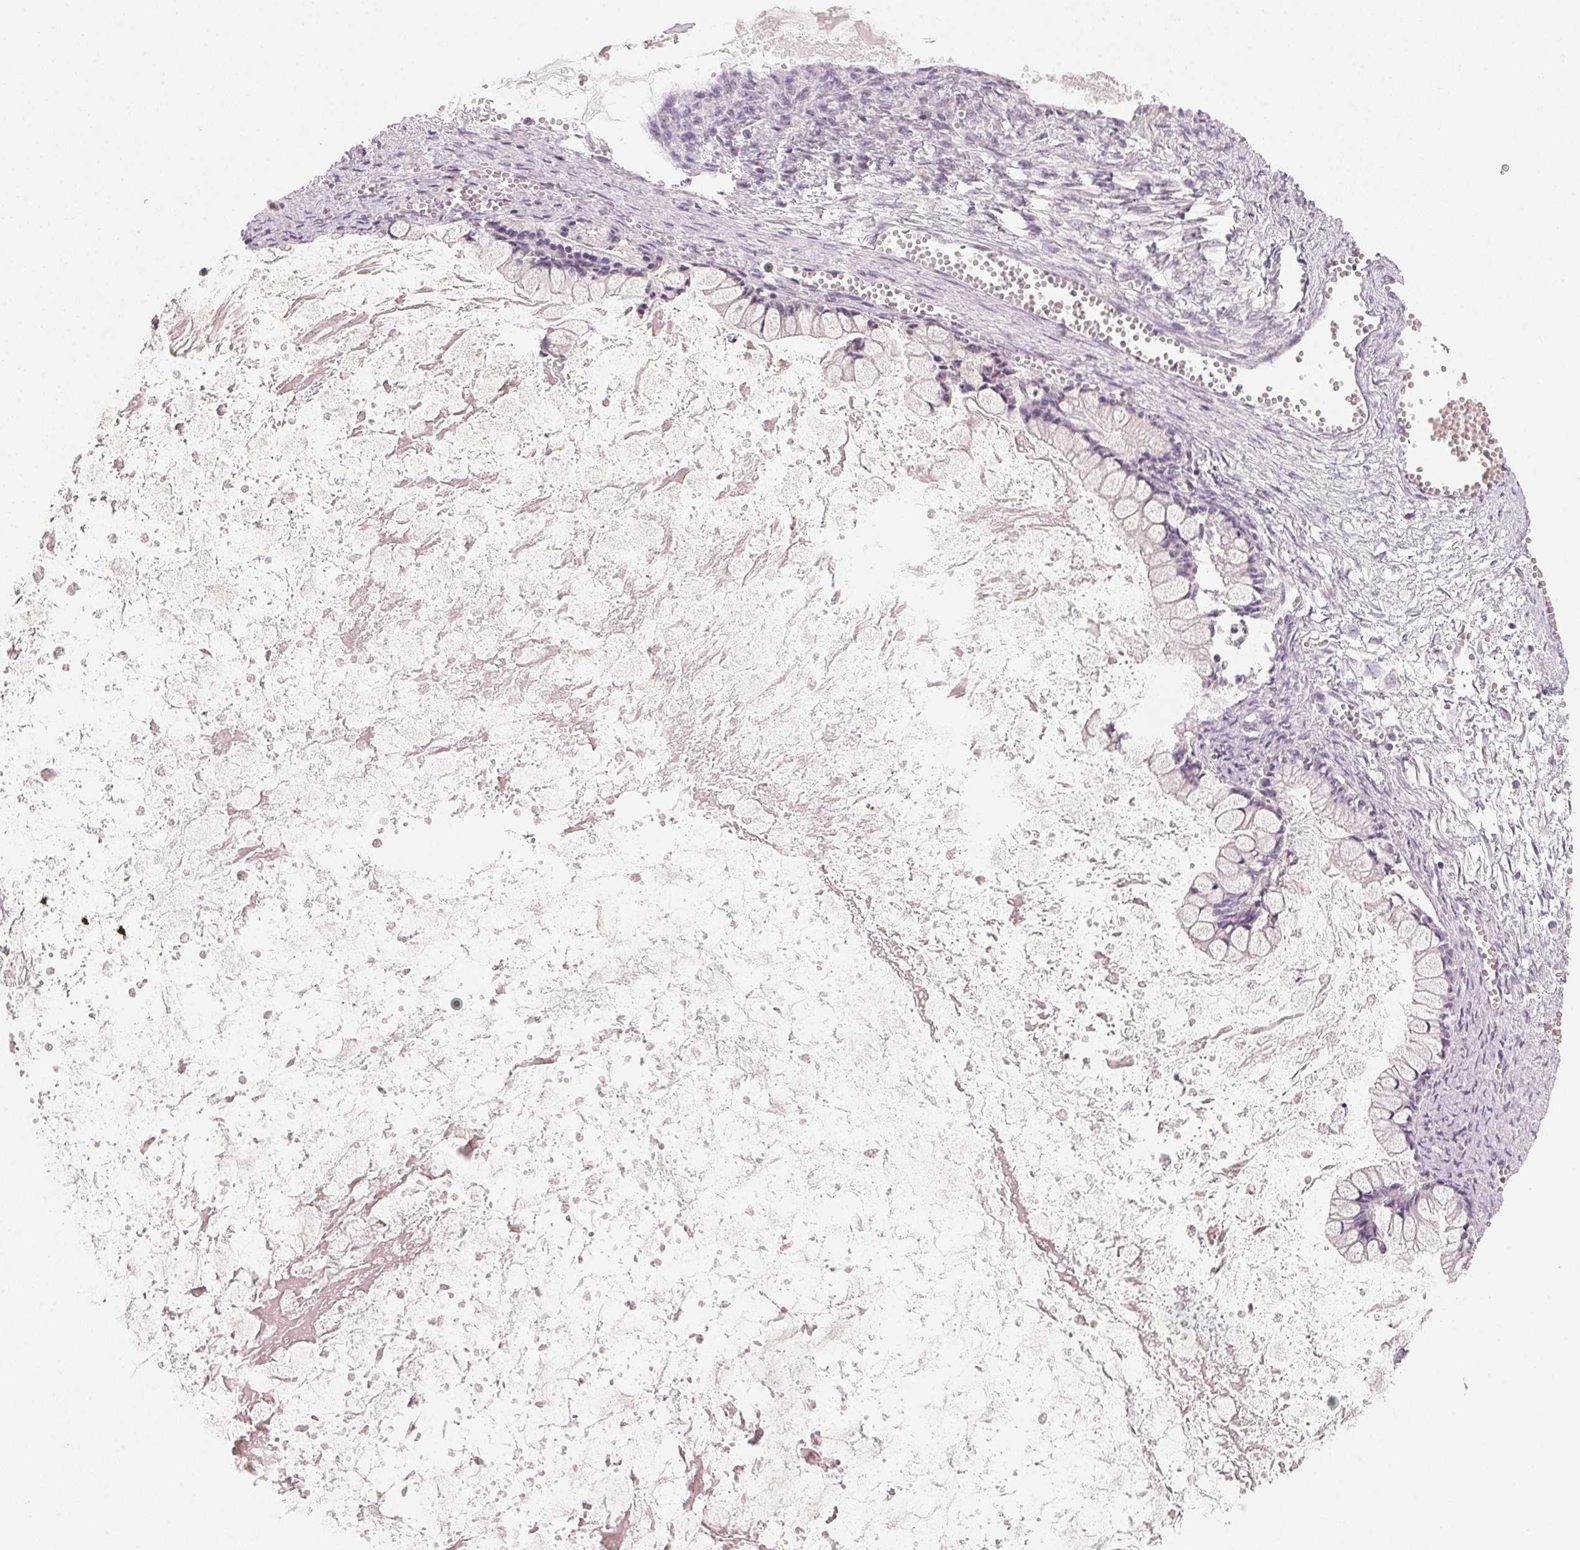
{"staining": {"intensity": "negative", "quantity": "none", "location": "none"}, "tissue": "ovarian cancer", "cell_type": "Tumor cells", "image_type": "cancer", "snomed": [{"axis": "morphology", "description": "Cystadenocarcinoma, mucinous, NOS"}, {"axis": "topography", "description": "Ovary"}], "caption": "An IHC micrograph of mucinous cystadenocarcinoma (ovarian) is shown. There is no staining in tumor cells of mucinous cystadenocarcinoma (ovarian).", "gene": "ANKRD31", "patient": {"sex": "female", "age": 67}}